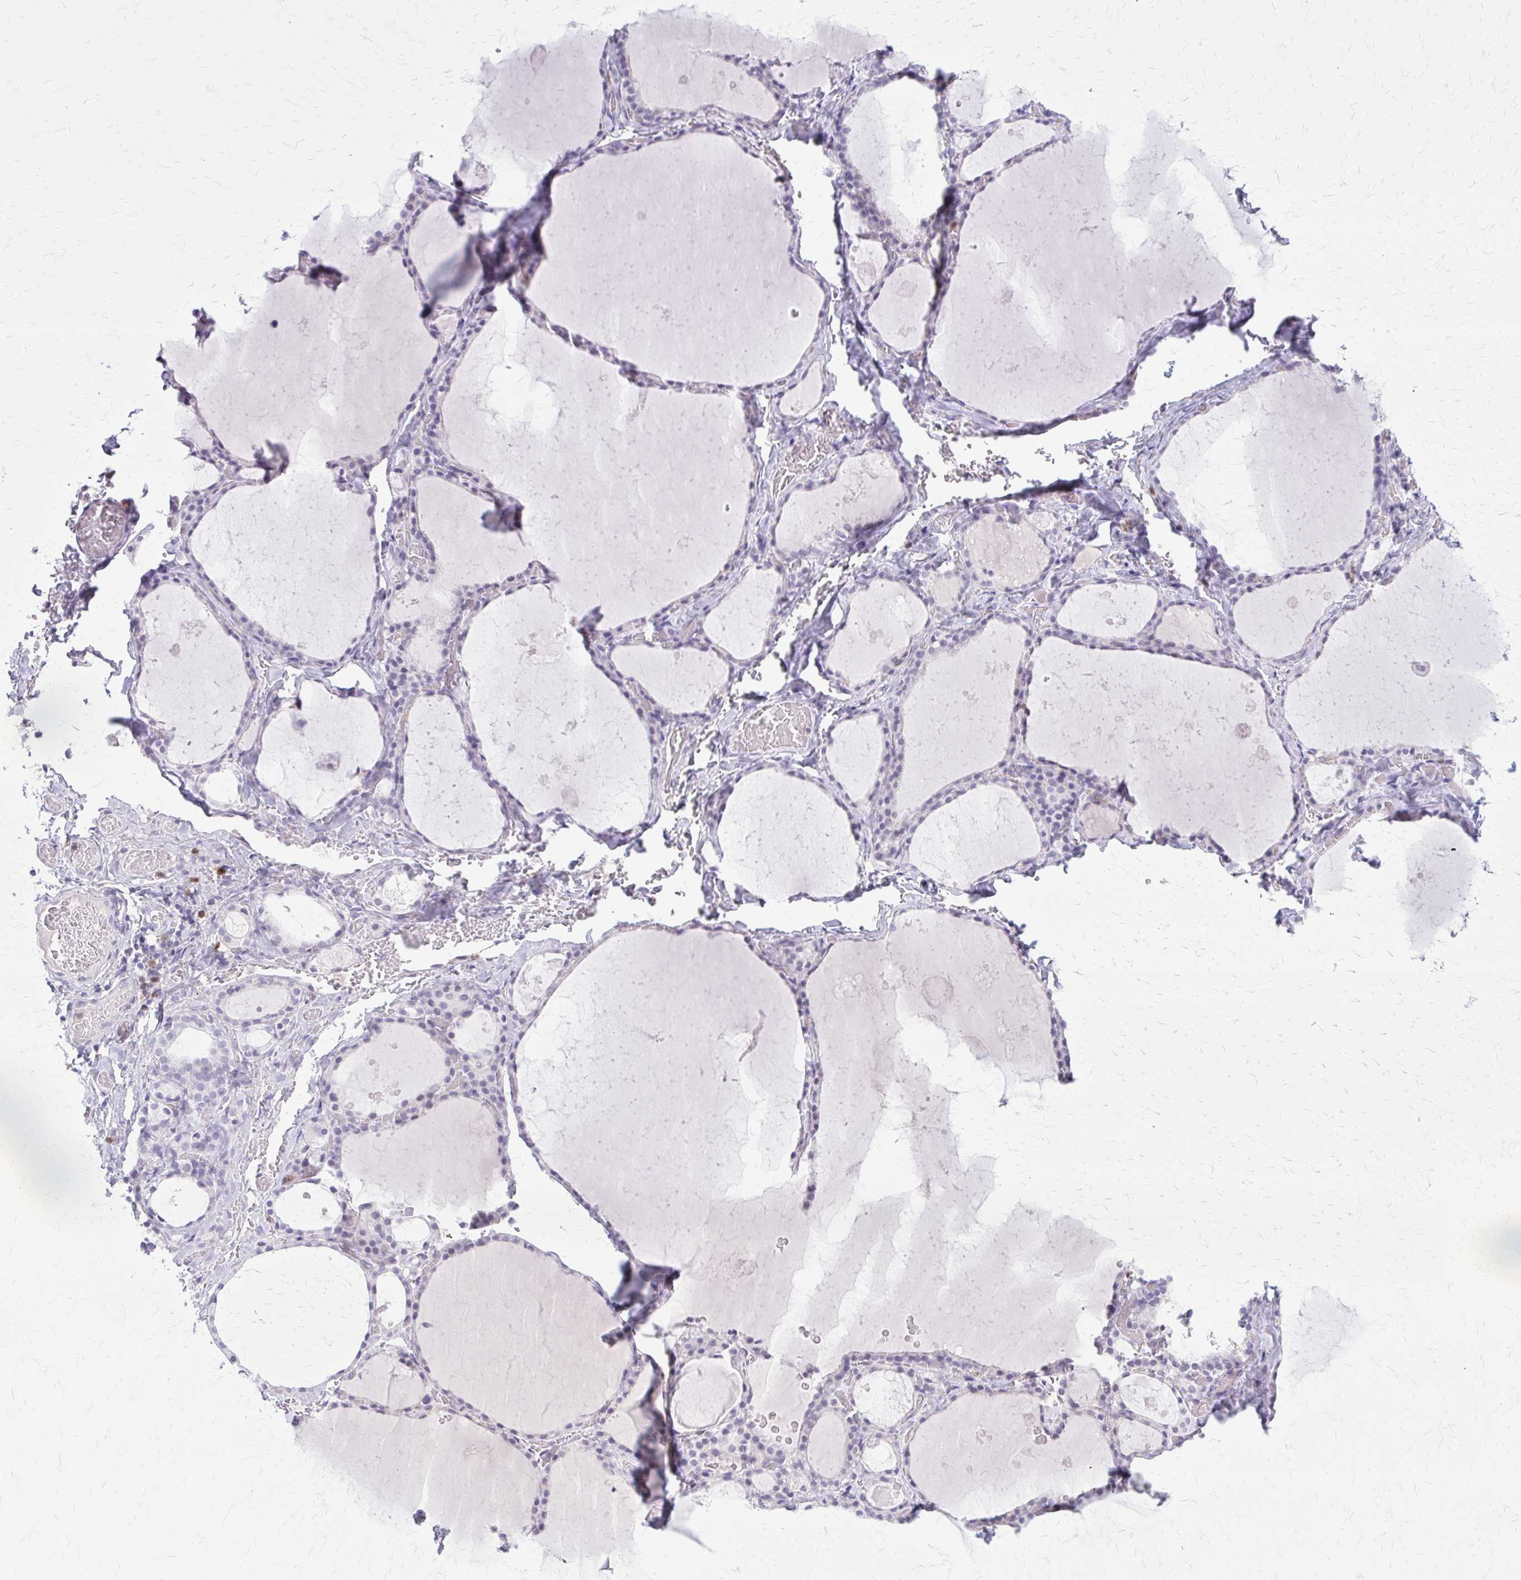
{"staining": {"intensity": "negative", "quantity": "none", "location": "none"}, "tissue": "thyroid gland", "cell_type": "Glandular cells", "image_type": "normal", "snomed": [{"axis": "morphology", "description": "Normal tissue, NOS"}, {"axis": "topography", "description": "Thyroid gland"}], "caption": "This is an immunohistochemistry image of unremarkable thyroid gland. There is no positivity in glandular cells.", "gene": "GLRX", "patient": {"sex": "male", "age": 56}}